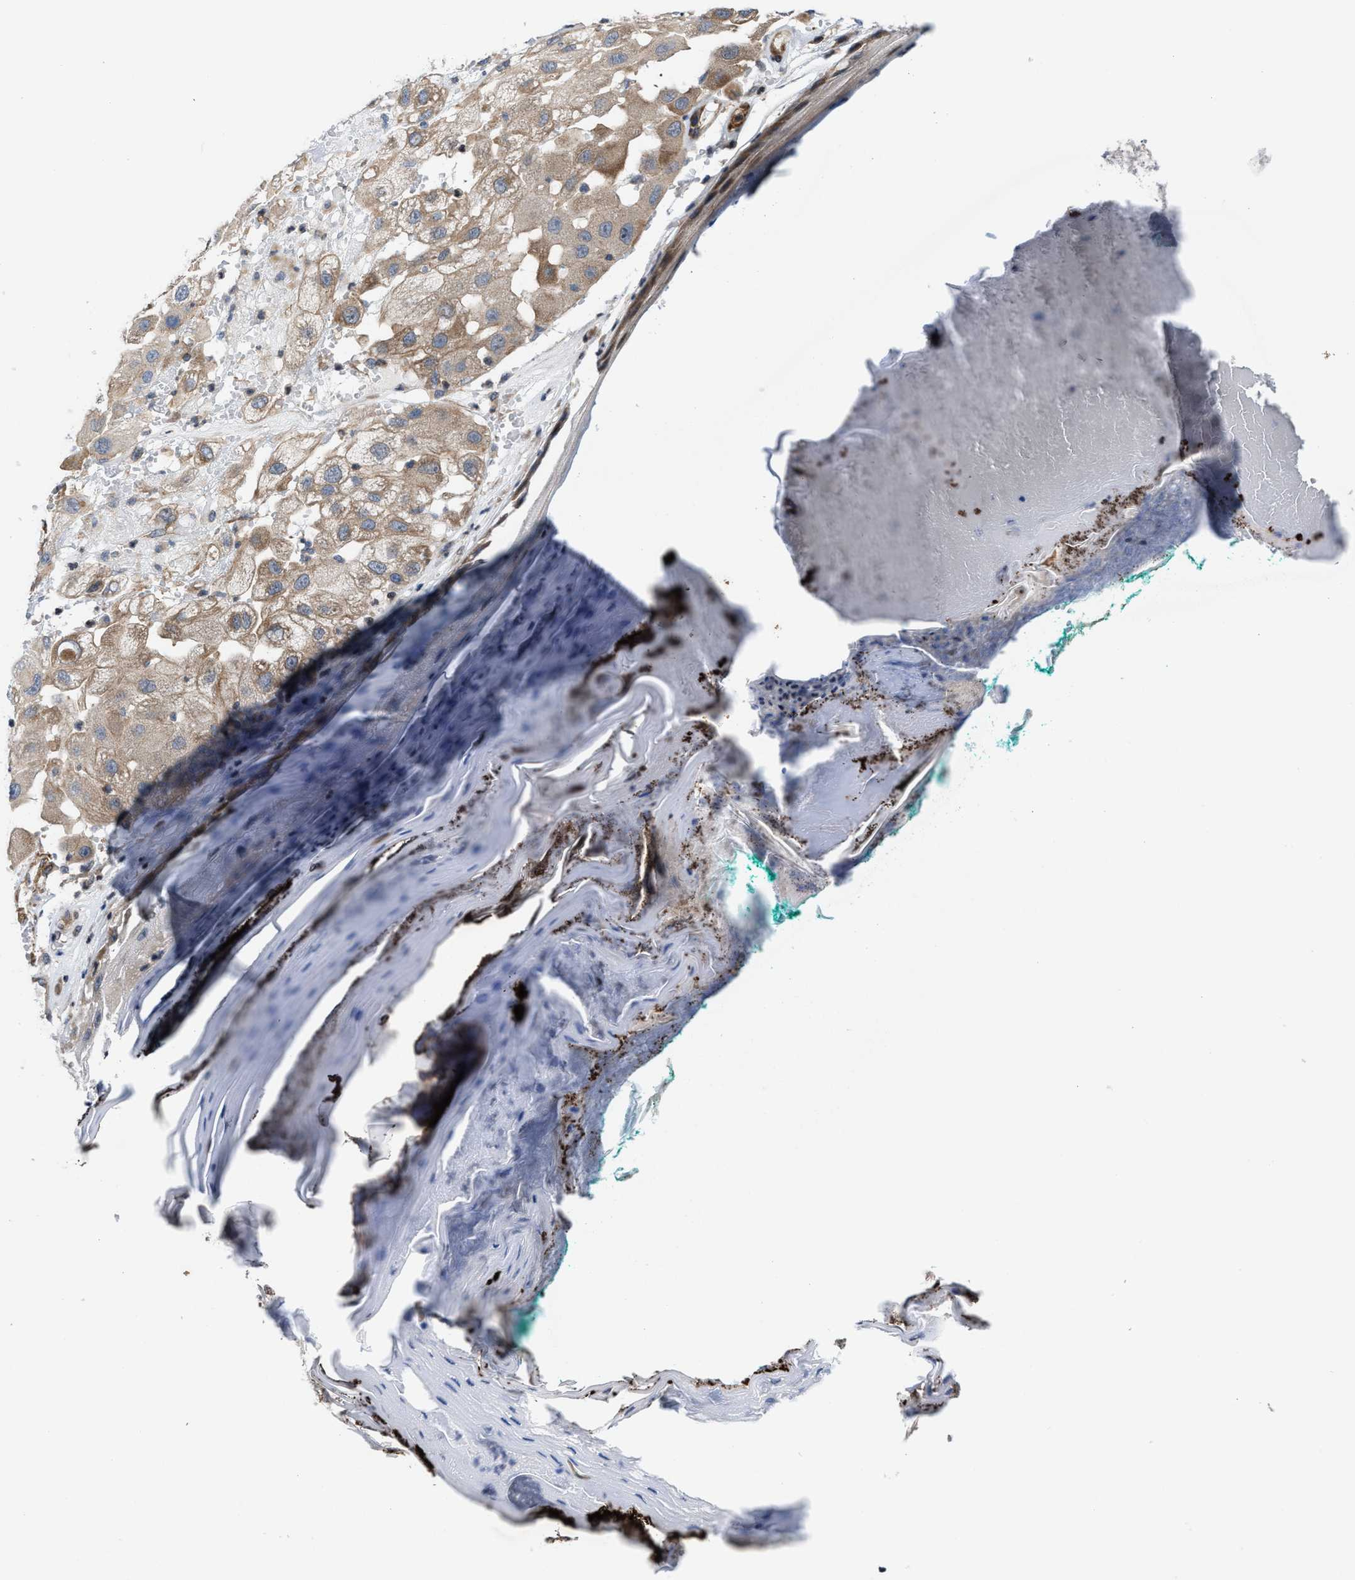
{"staining": {"intensity": "moderate", "quantity": ">75%", "location": "cytoplasmic/membranous"}, "tissue": "melanoma", "cell_type": "Tumor cells", "image_type": "cancer", "snomed": [{"axis": "morphology", "description": "Malignant melanoma, NOS"}, {"axis": "topography", "description": "Skin"}], "caption": "Human malignant melanoma stained with a brown dye demonstrates moderate cytoplasmic/membranous positive expression in approximately >75% of tumor cells.", "gene": "TGFB1I1", "patient": {"sex": "female", "age": 81}}